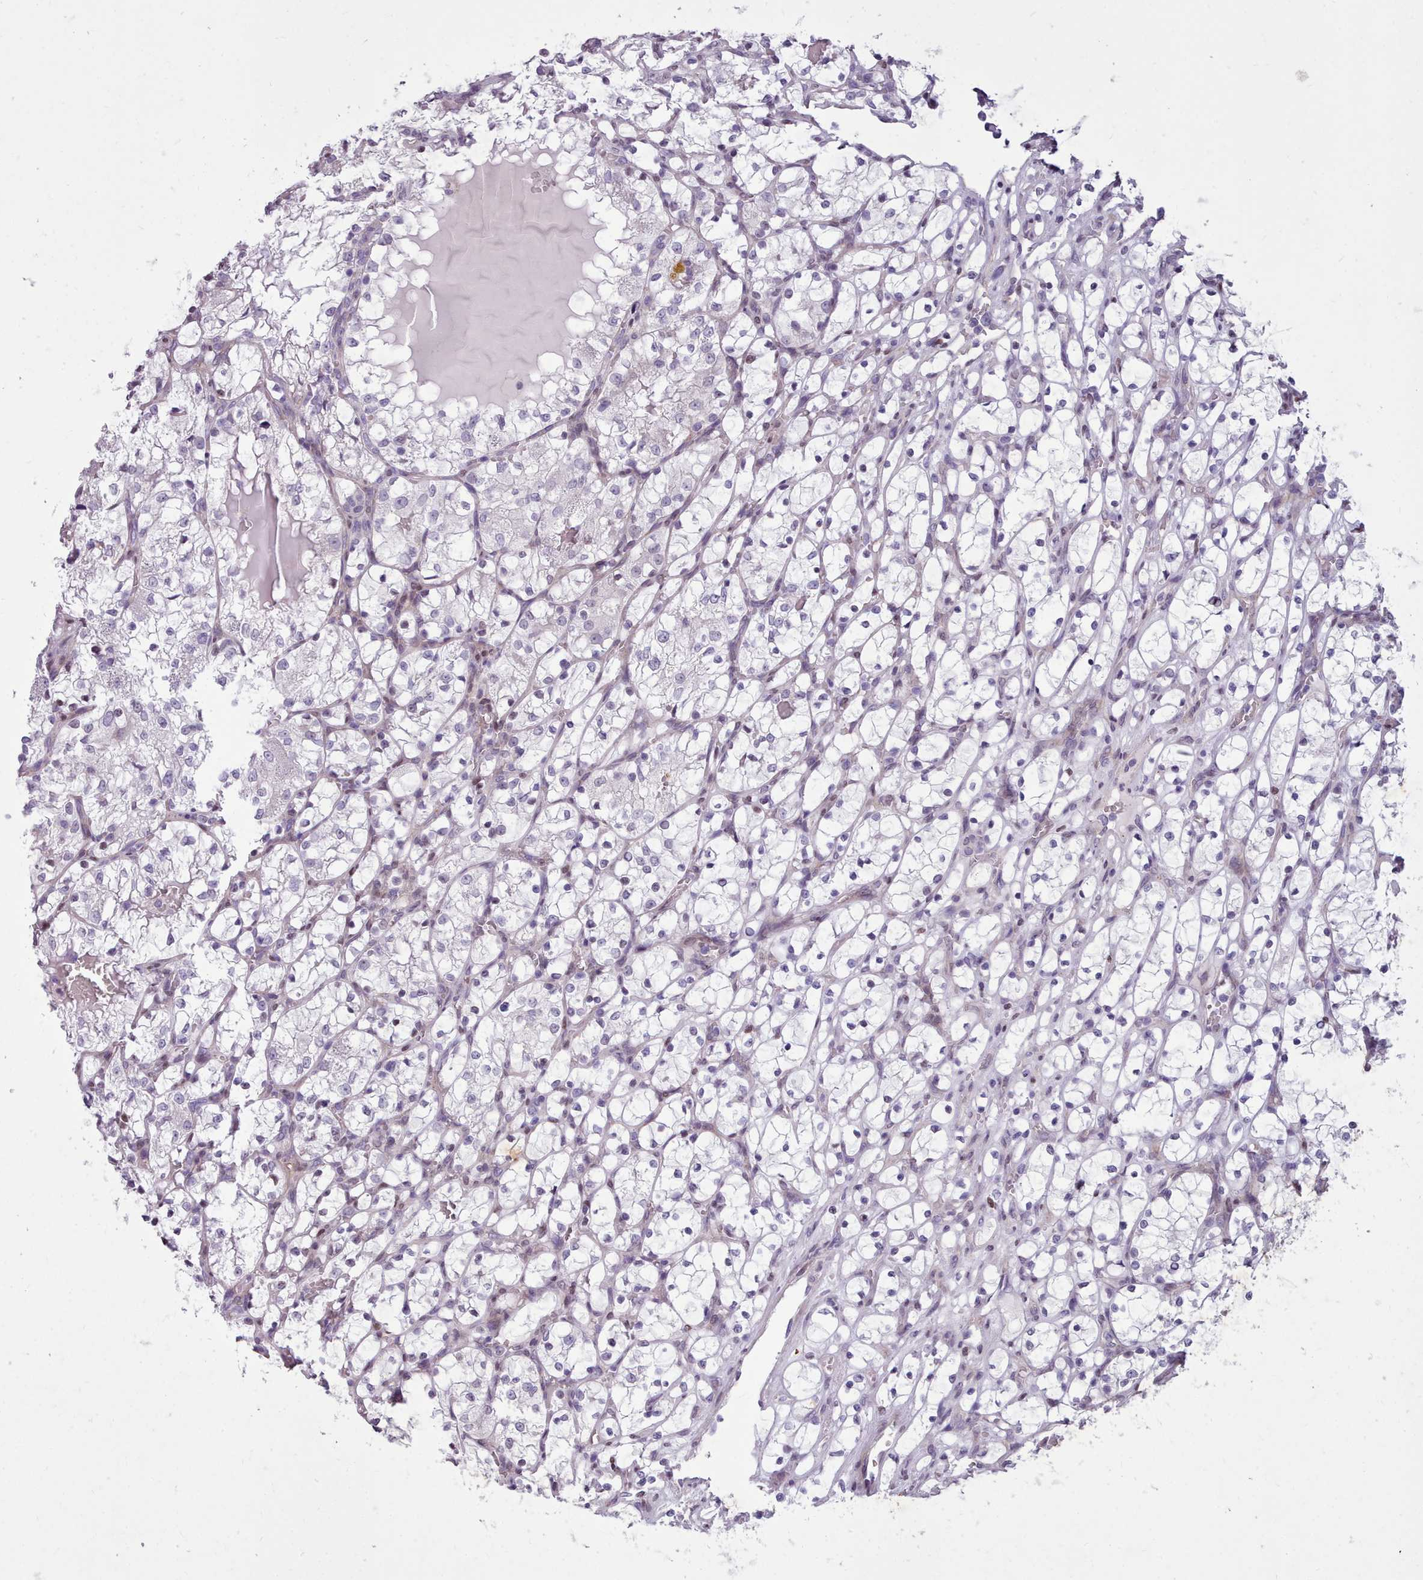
{"staining": {"intensity": "negative", "quantity": "none", "location": "none"}, "tissue": "renal cancer", "cell_type": "Tumor cells", "image_type": "cancer", "snomed": [{"axis": "morphology", "description": "Adenocarcinoma, NOS"}, {"axis": "topography", "description": "Kidney"}], "caption": "Photomicrograph shows no protein expression in tumor cells of adenocarcinoma (renal) tissue. Nuclei are stained in blue.", "gene": "KCNT2", "patient": {"sex": "female", "age": 69}}